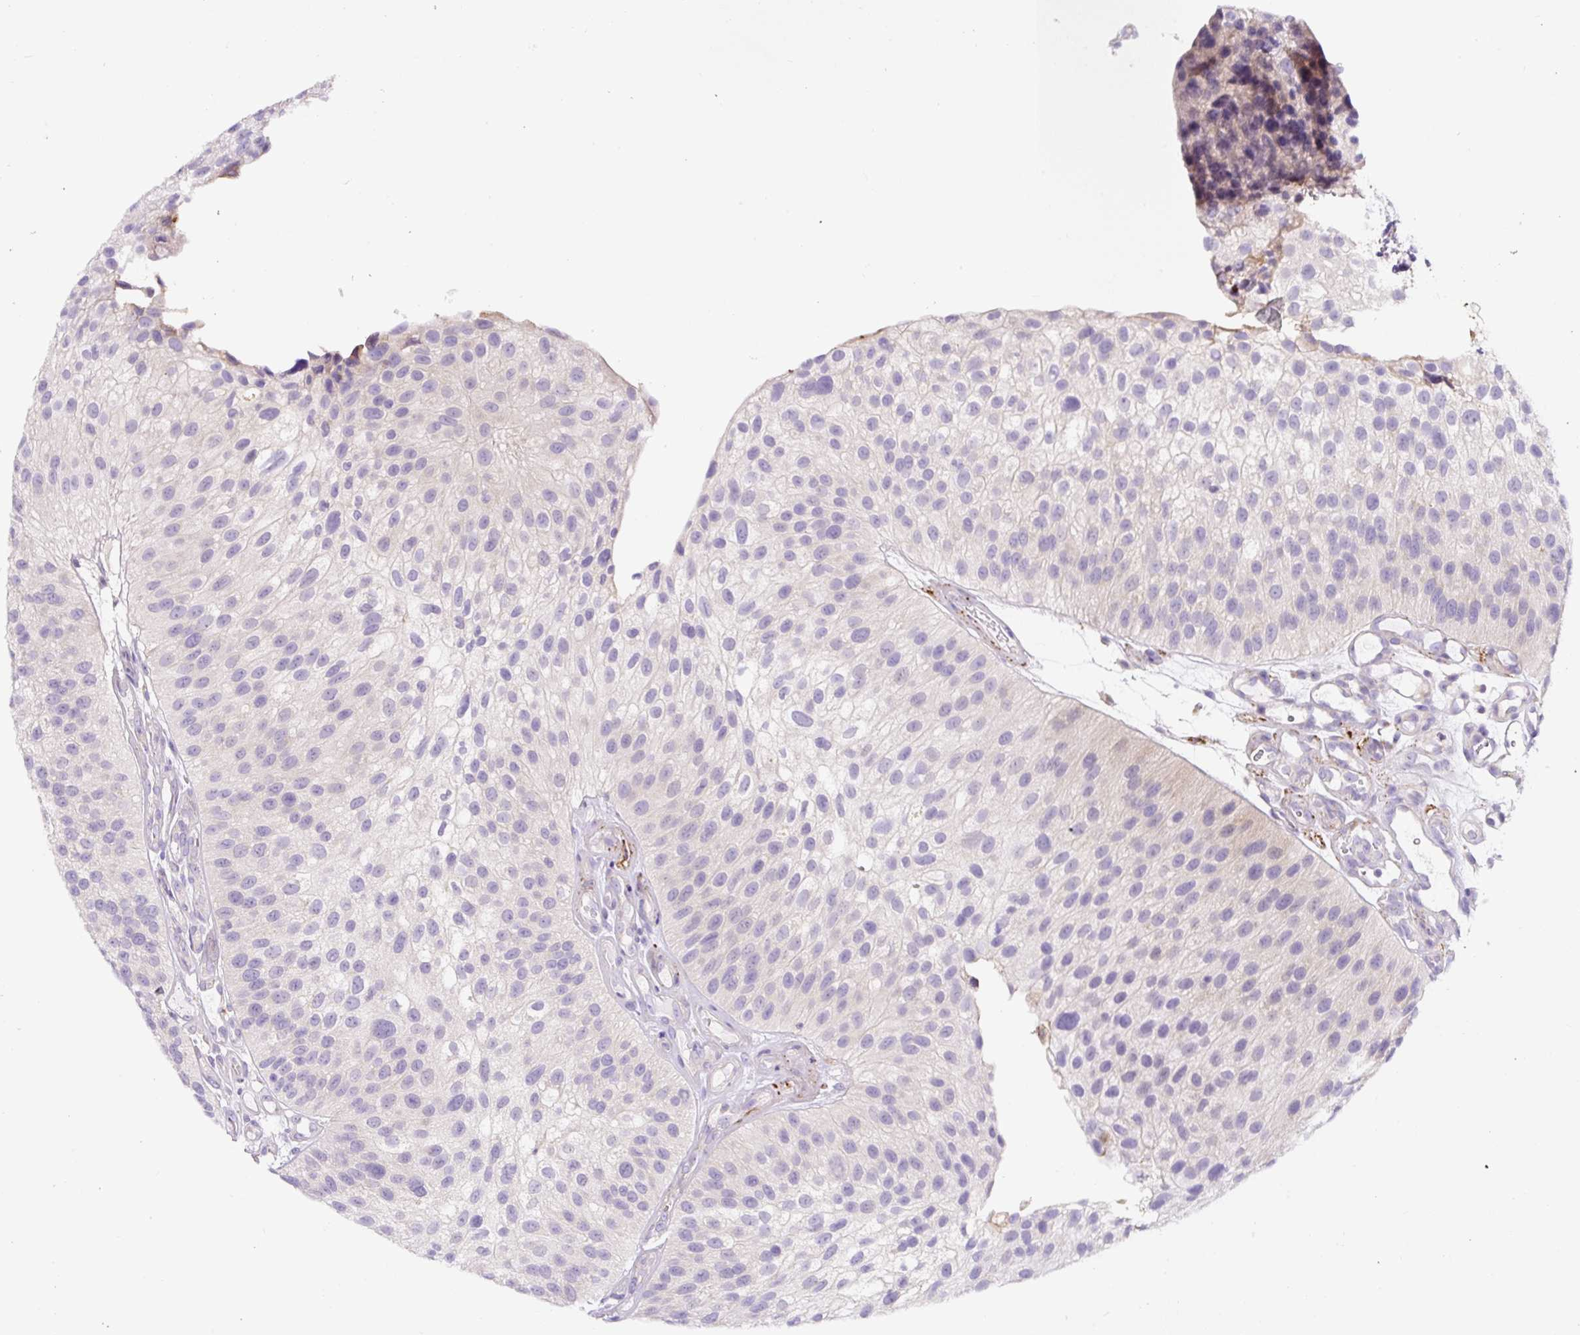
{"staining": {"intensity": "negative", "quantity": "none", "location": "none"}, "tissue": "urothelial cancer", "cell_type": "Tumor cells", "image_type": "cancer", "snomed": [{"axis": "morphology", "description": "Urothelial carcinoma, NOS"}, {"axis": "topography", "description": "Urinary bladder"}], "caption": "There is no significant positivity in tumor cells of transitional cell carcinoma.", "gene": "HPS4", "patient": {"sex": "male", "age": 87}}